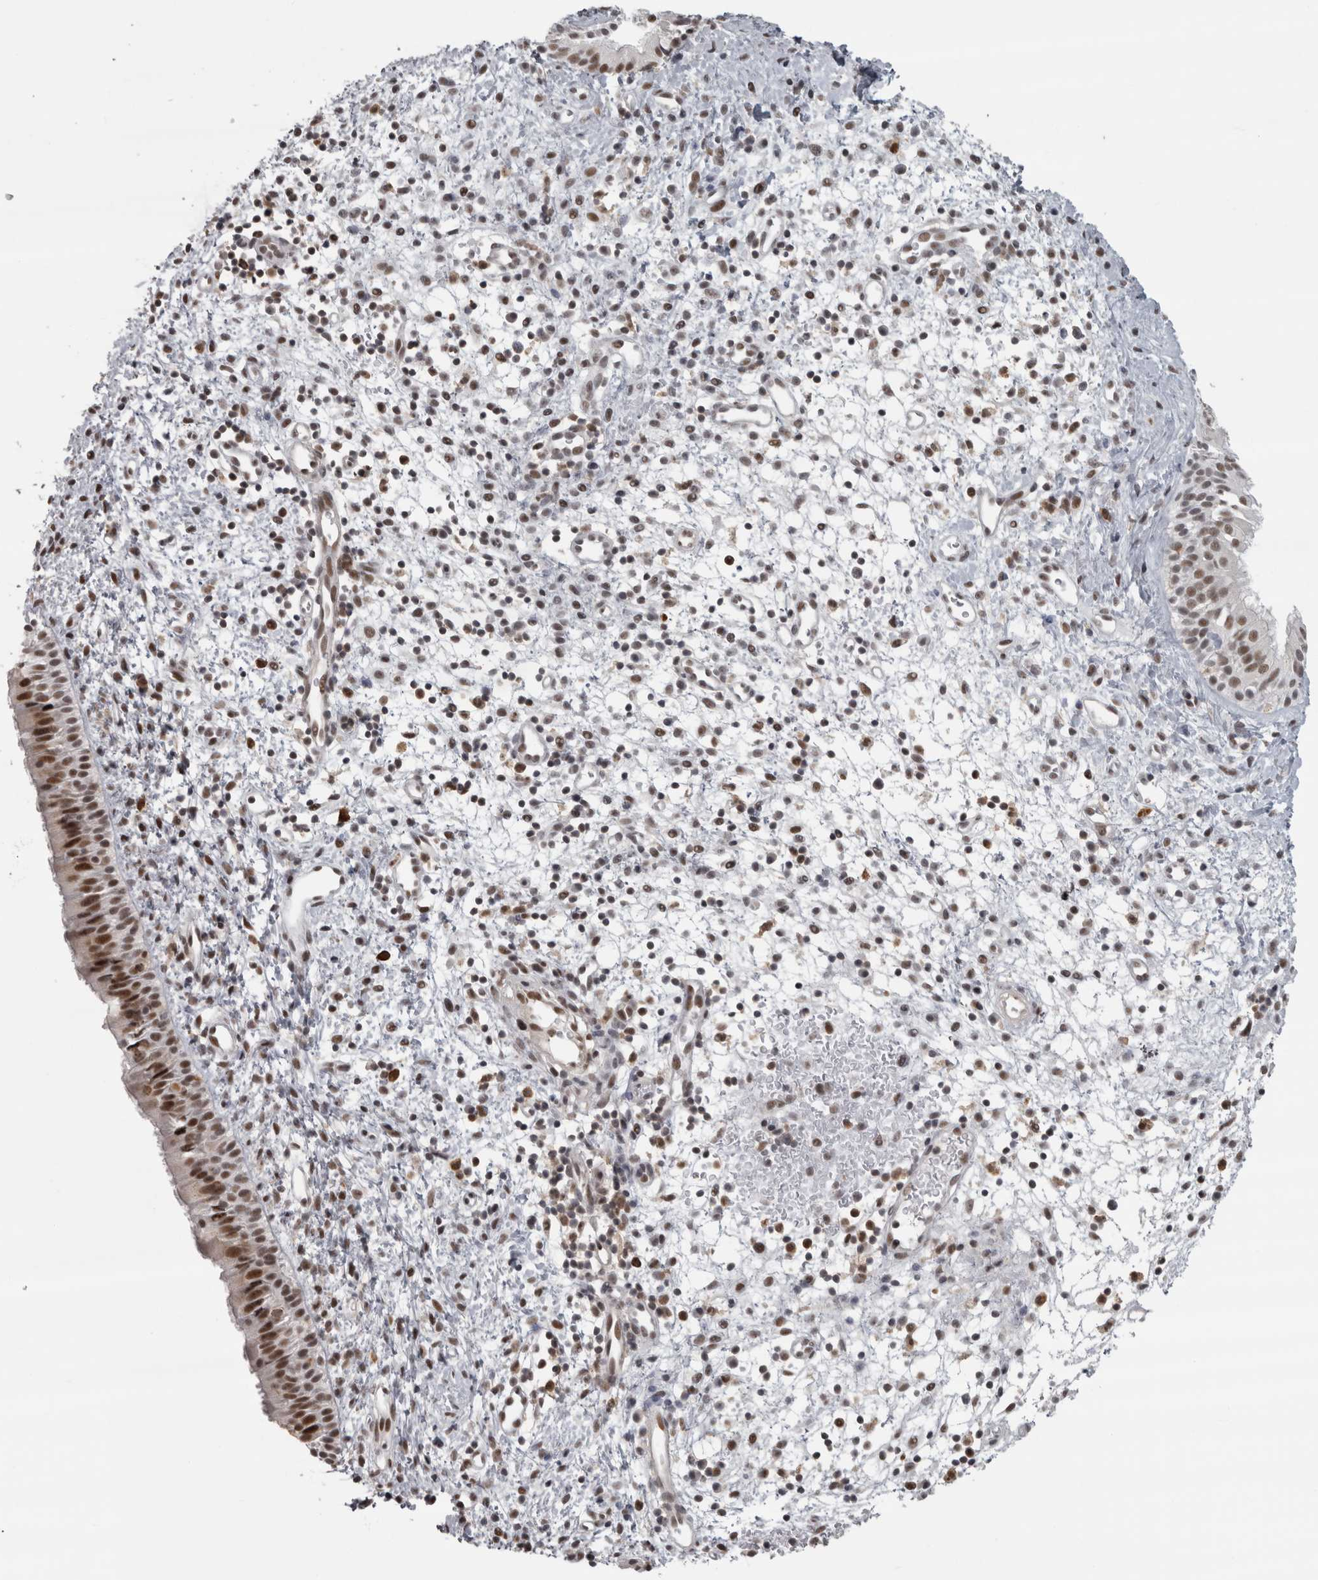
{"staining": {"intensity": "moderate", "quantity": ">75%", "location": "nuclear"}, "tissue": "nasopharynx", "cell_type": "Respiratory epithelial cells", "image_type": "normal", "snomed": [{"axis": "morphology", "description": "Normal tissue, NOS"}, {"axis": "topography", "description": "Nasopharynx"}], "caption": "This is a histology image of IHC staining of benign nasopharynx, which shows moderate staining in the nuclear of respiratory epithelial cells.", "gene": "MICU3", "patient": {"sex": "male", "age": 22}}